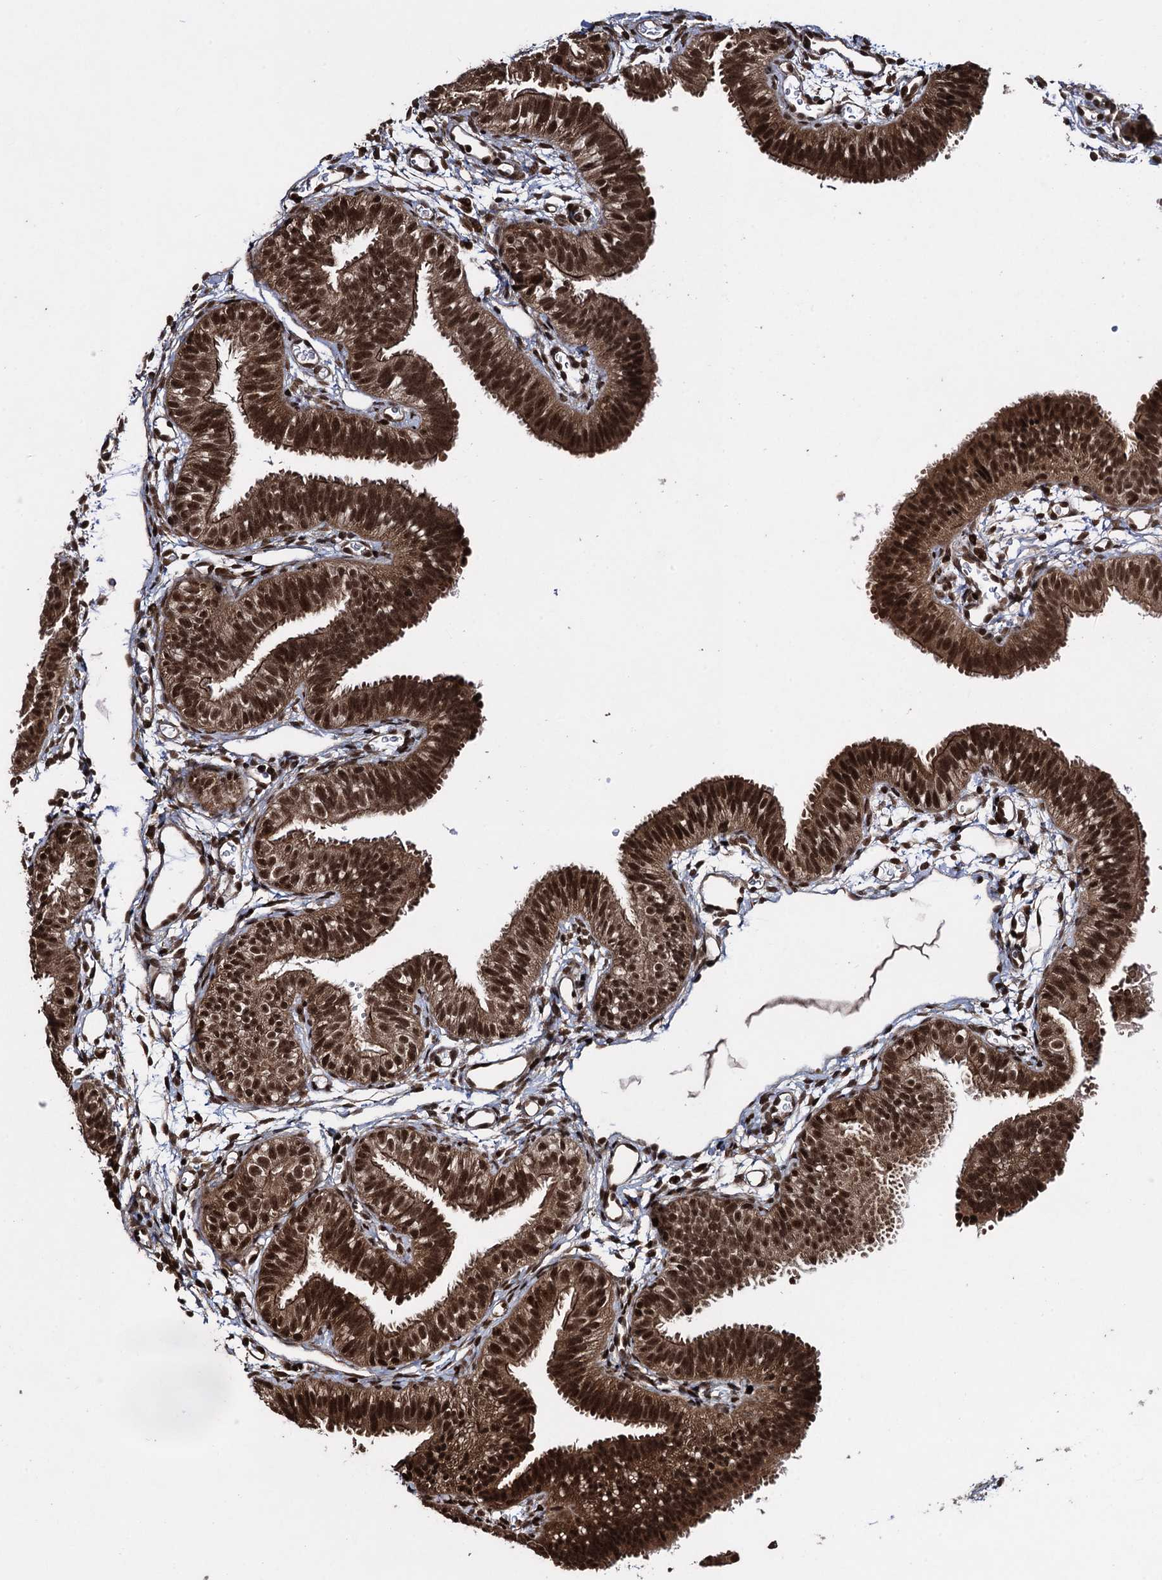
{"staining": {"intensity": "strong", "quantity": ">75%", "location": "cytoplasmic/membranous,nuclear"}, "tissue": "fallopian tube", "cell_type": "Glandular cells", "image_type": "normal", "snomed": [{"axis": "morphology", "description": "Normal tissue, NOS"}, {"axis": "topography", "description": "Fallopian tube"}], "caption": "Protein analysis of benign fallopian tube exhibits strong cytoplasmic/membranous,nuclear staining in approximately >75% of glandular cells. (DAB (3,3'-diaminobenzidine) = brown stain, brightfield microscopy at high magnification).", "gene": "ZNF169", "patient": {"sex": "female", "age": 35}}